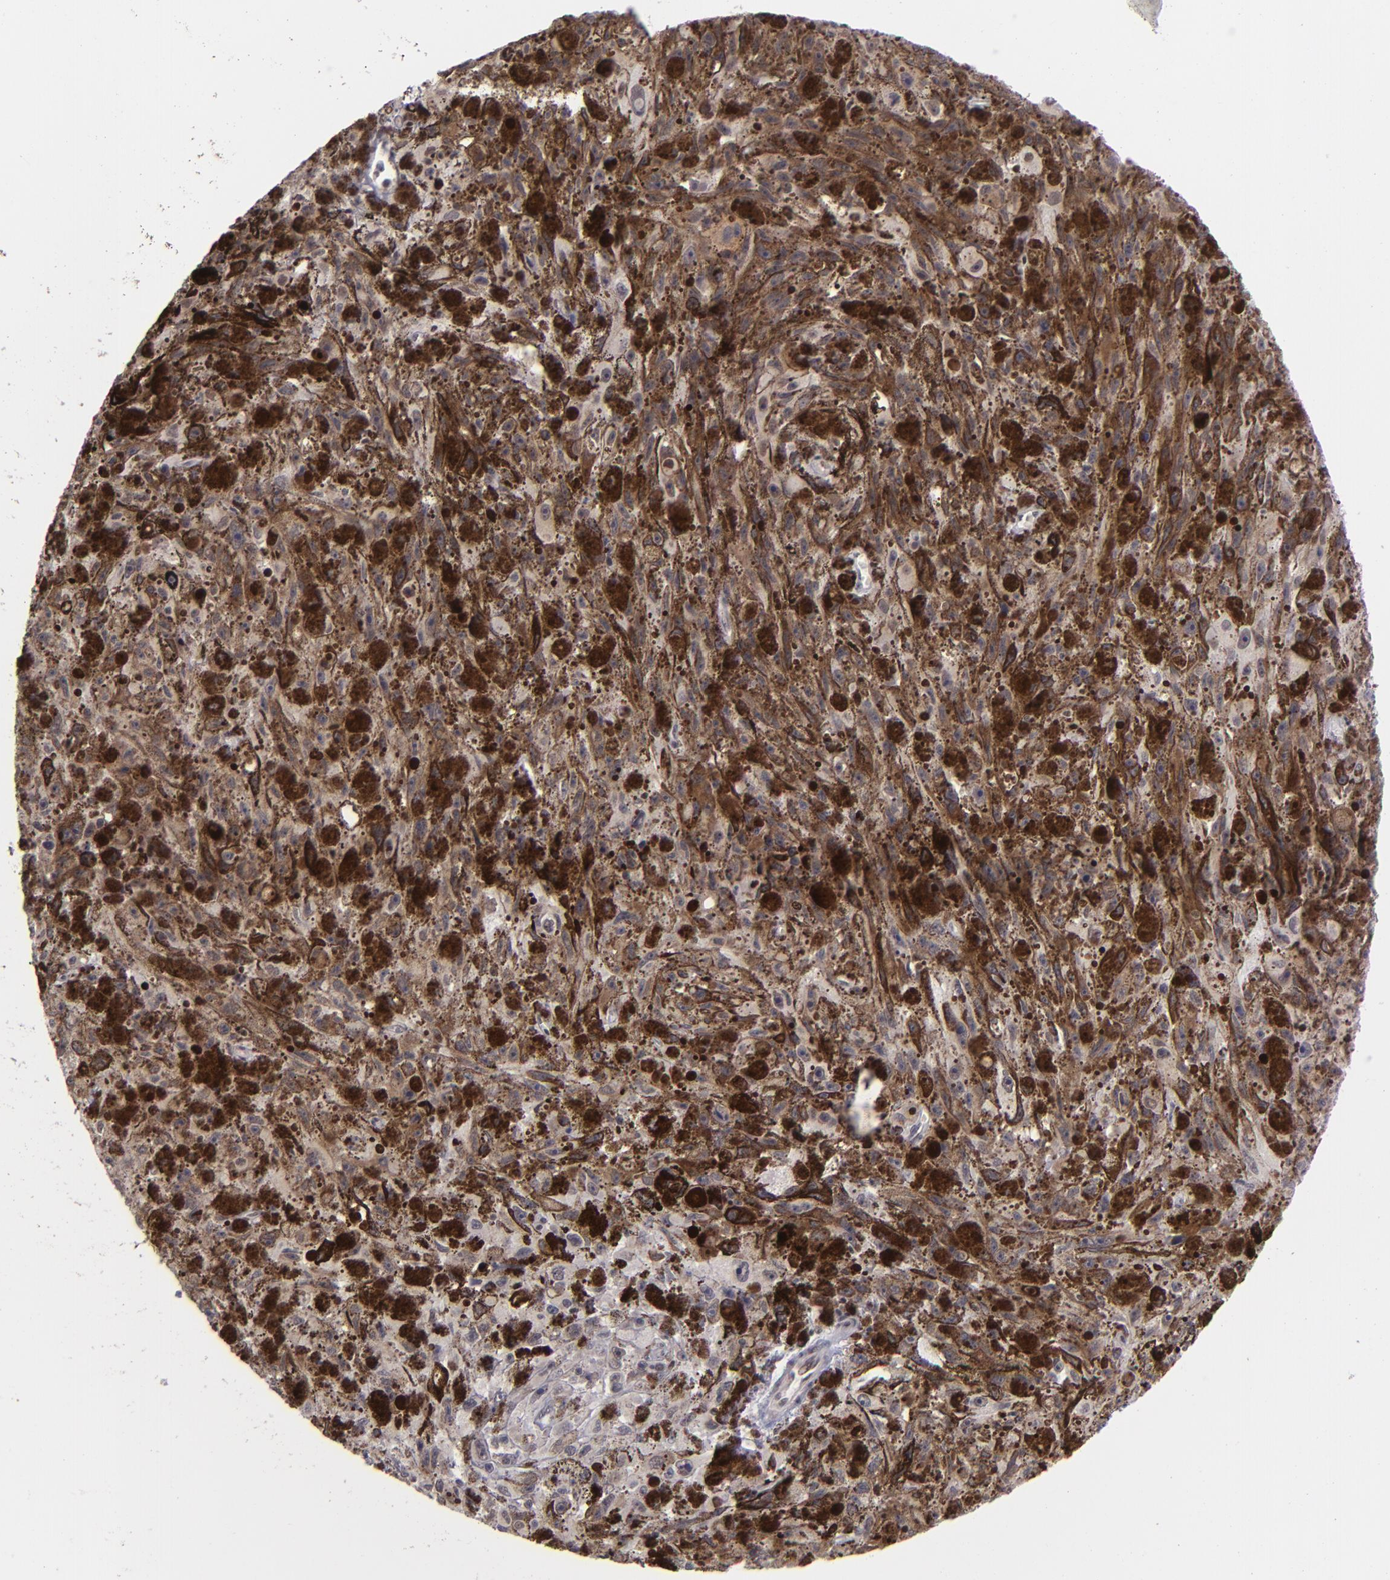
{"staining": {"intensity": "moderate", "quantity": "<25%", "location": "nuclear"}, "tissue": "melanoma", "cell_type": "Tumor cells", "image_type": "cancer", "snomed": [{"axis": "morphology", "description": "Malignant melanoma, NOS"}, {"axis": "topography", "description": "Skin"}], "caption": "Immunohistochemistry image of human malignant melanoma stained for a protein (brown), which shows low levels of moderate nuclear expression in about <25% of tumor cells.", "gene": "MLLT3", "patient": {"sex": "female", "age": 104}}